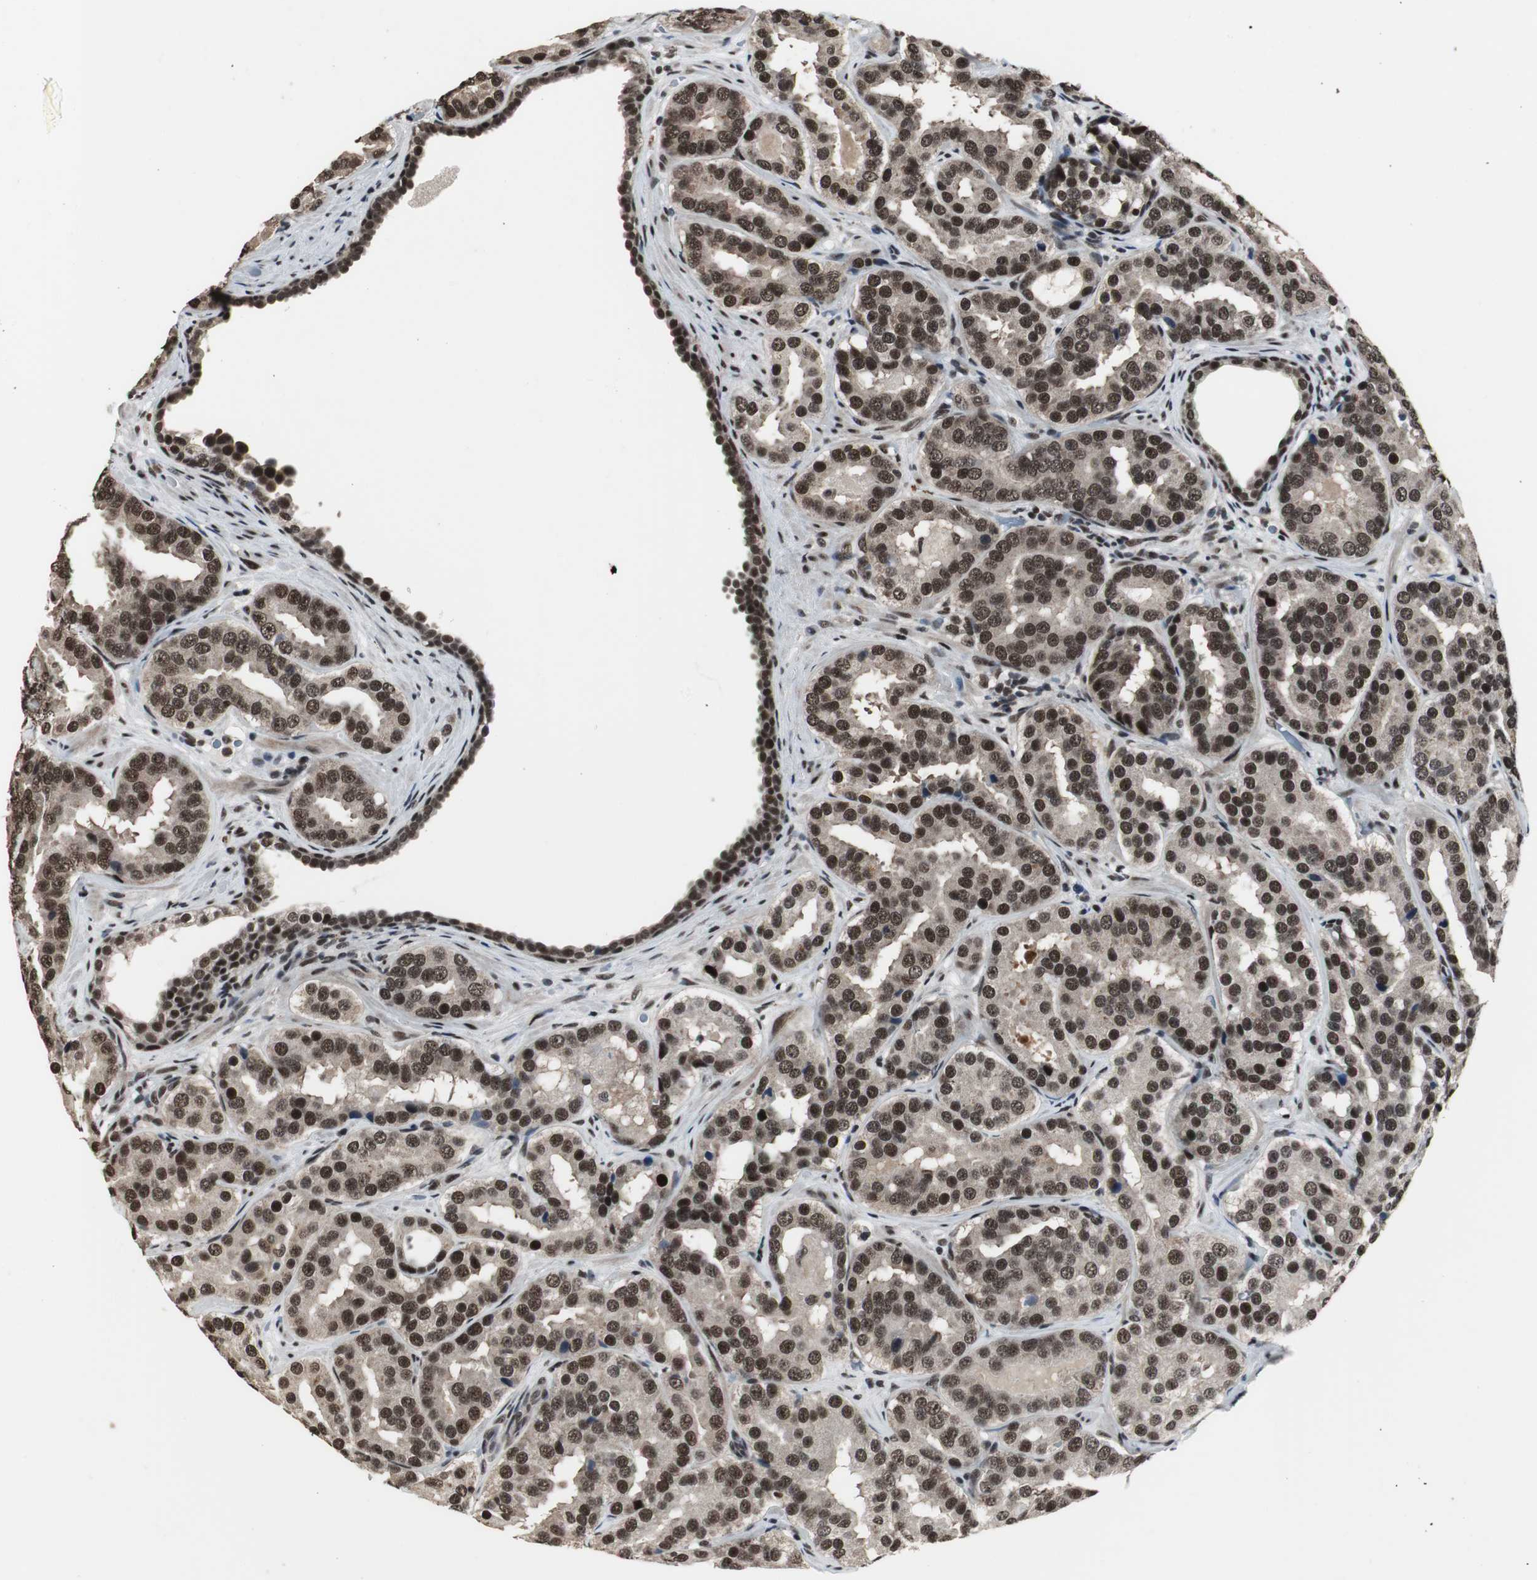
{"staining": {"intensity": "strong", "quantity": ">75%", "location": "nuclear"}, "tissue": "prostate cancer", "cell_type": "Tumor cells", "image_type": "cancer", "snomed": [{"axis": "morphology", "description": "Adenocarcinoma, Low grade"}, {"axis": "topography", "description": "Prostate"}], "caption": "A high-resolution histopathology image shows IHC staining of low-grade adenocarcinoma (prostate), which reveals strong nuclear expression in approximately >75% of tumor cells.", "gene": "CDK9", "patient": {"sex": "male", "age": 59}}